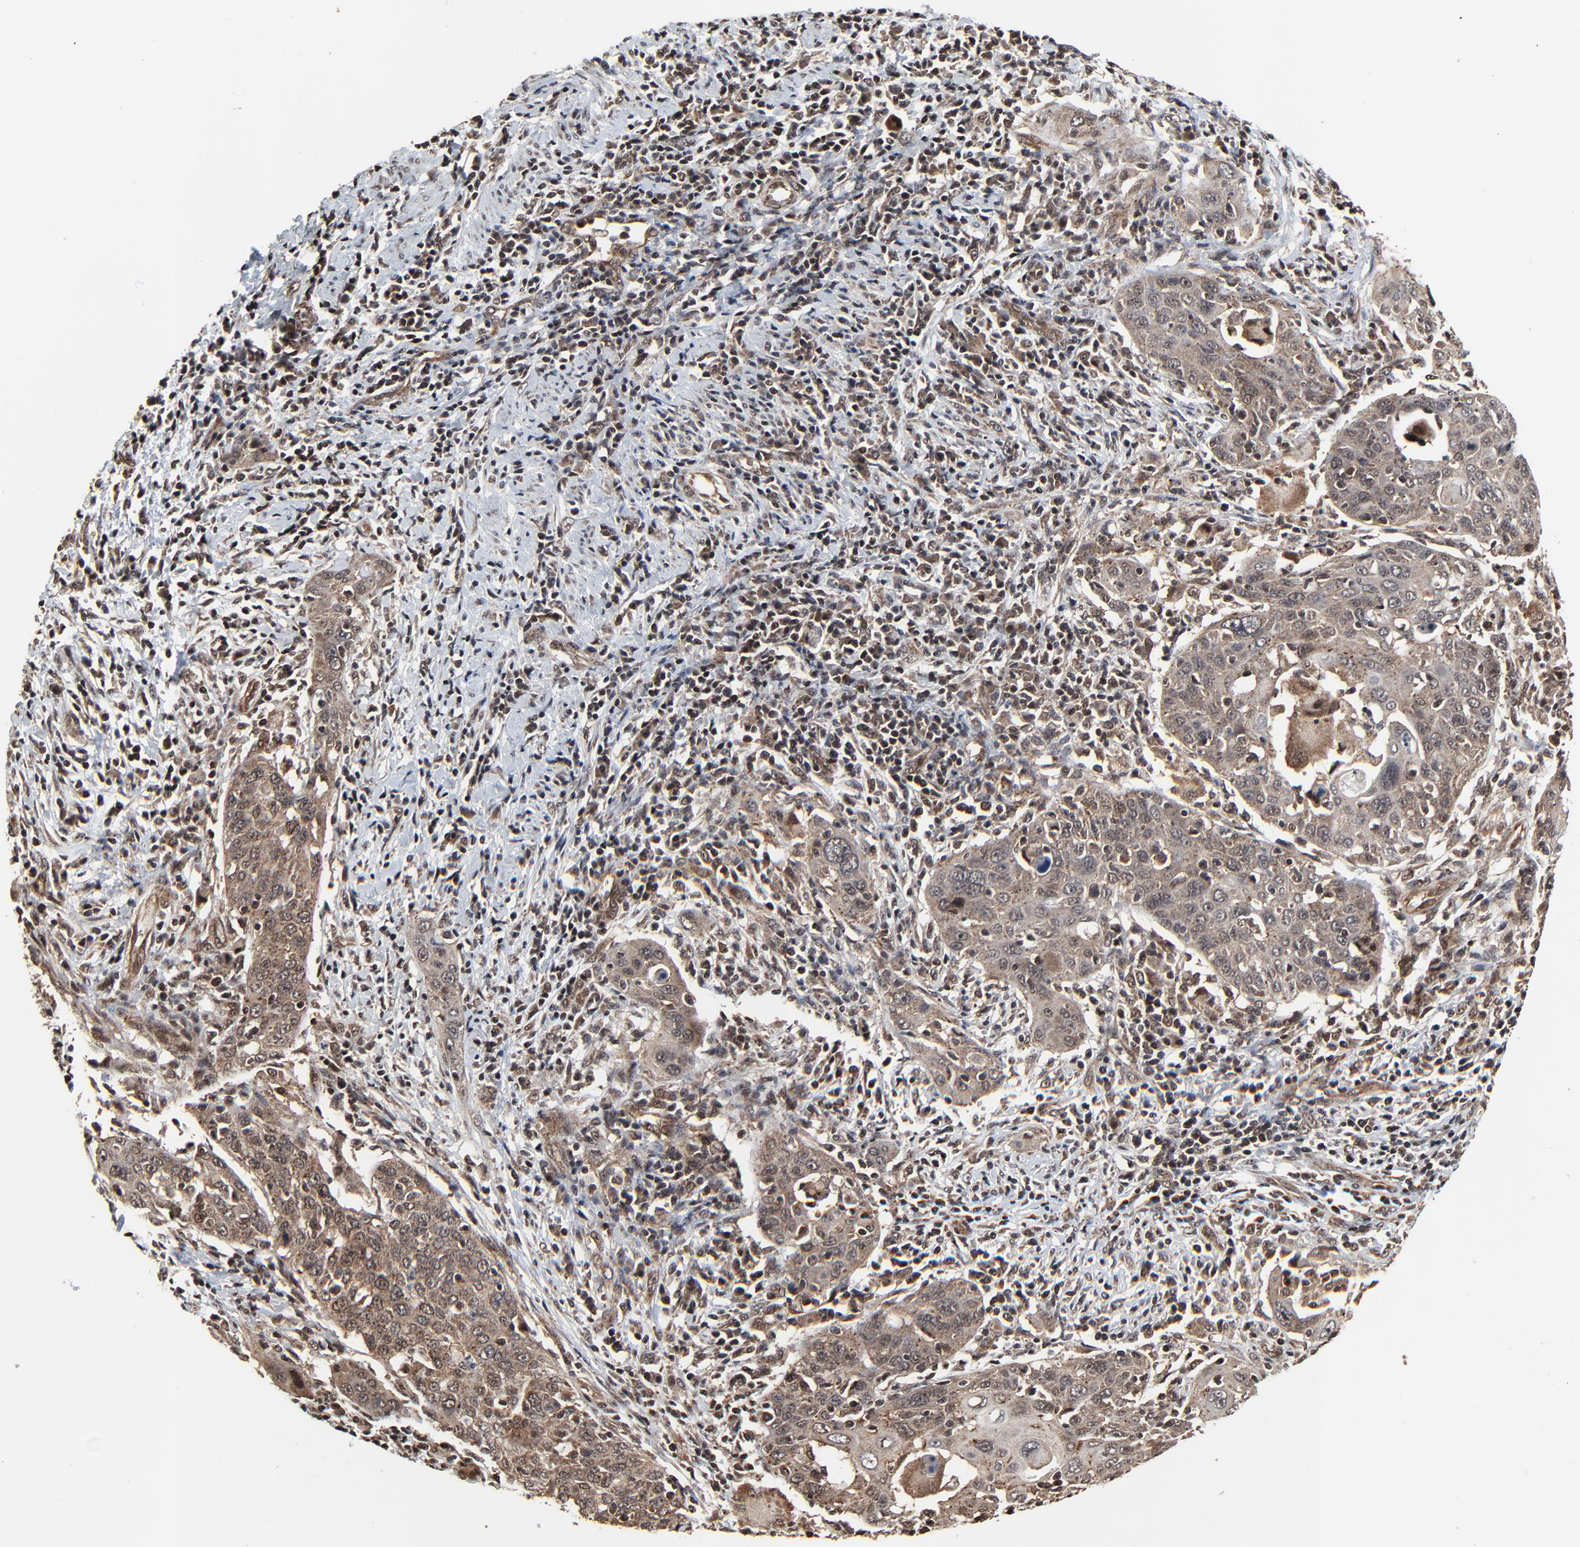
{"staining": {"intensity": "moderate", "quantity": ">75%", "location": "cytoplasmic/membranous"}, "tissue": "cervical cancer", "cell_type": "Tumor cells", "image_type": "cancer", "snomed": [{"axis": "morphology", "description": "Squamous cell carcinoma, NOS"}, {"axis": "topography", "description": "Cervix"}], "caption": "High-magnification brightfield microscopy of cervical squamous cell carcinoma stained with DAB (3,3'-diaminobenzidine) (brown) and counterstained with hematoxylin (blue). tumor cells exhibit moderate cytoplasmic/membranous expression is present in approximately>75% of cells. Nuclei are stained in blue.", "gene": "RHOJ", "patient": {"sex": "female", "age": 54}}